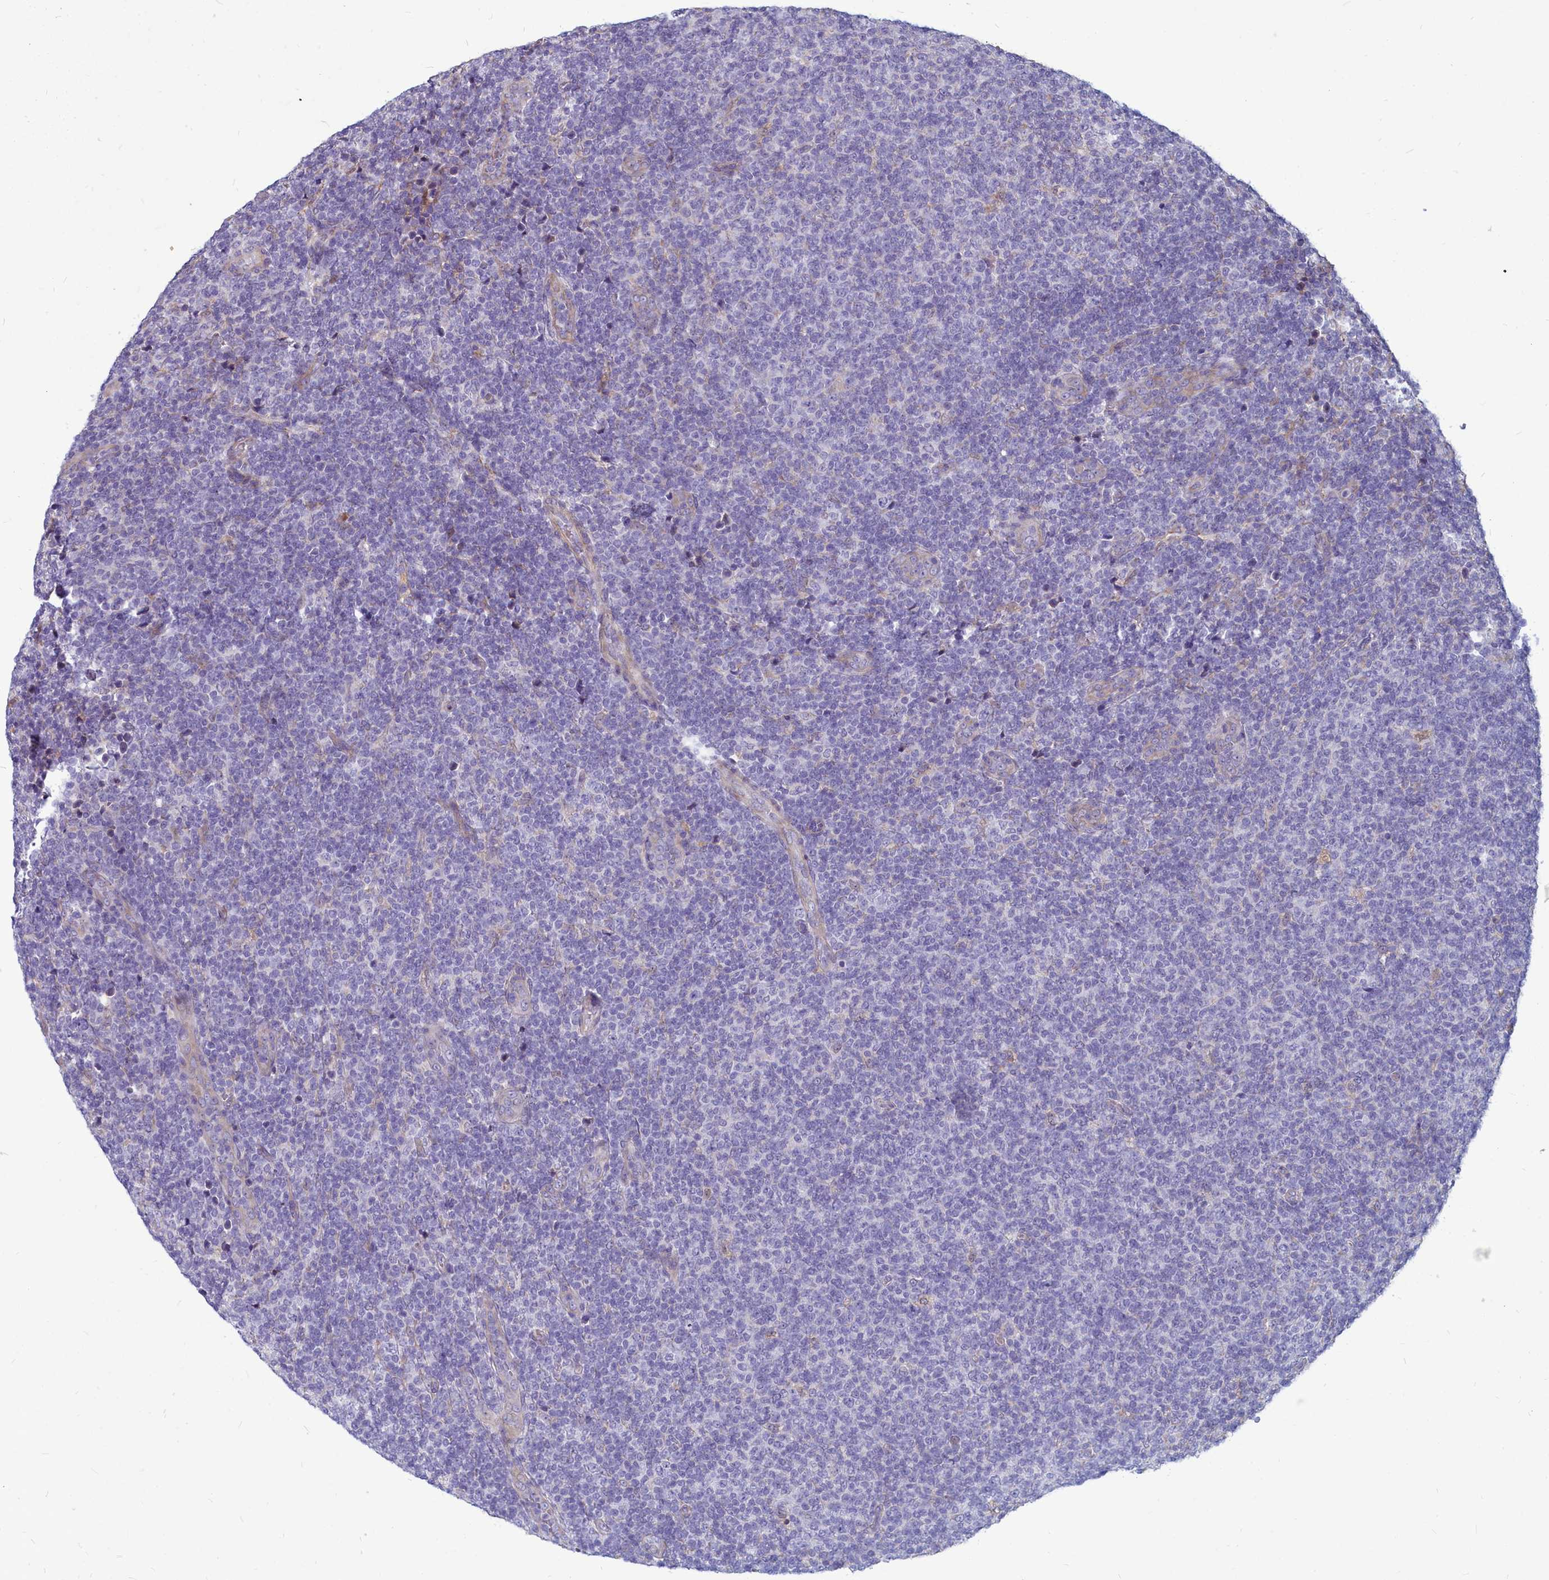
{"staining": {"intensity": "negative", "quantity": "none", "location": "none"}, "tissue": "lymphoma", "cell_type": "Tumor cells", "image_type": "cancer", "snomed": [{"axis": "morphology", "description": "Malignant lymphoma, non-Hodgkin's type, Low grade"}, {"axis": "topography", "description": "Lymph node"}], "caption": "Tumor cells show no significant protein expression in malignant lymphoma, non-Hodgkin's type (low-grade).", "gene": "SMPD4", "patient": {"sex": "male", "age": 66}}